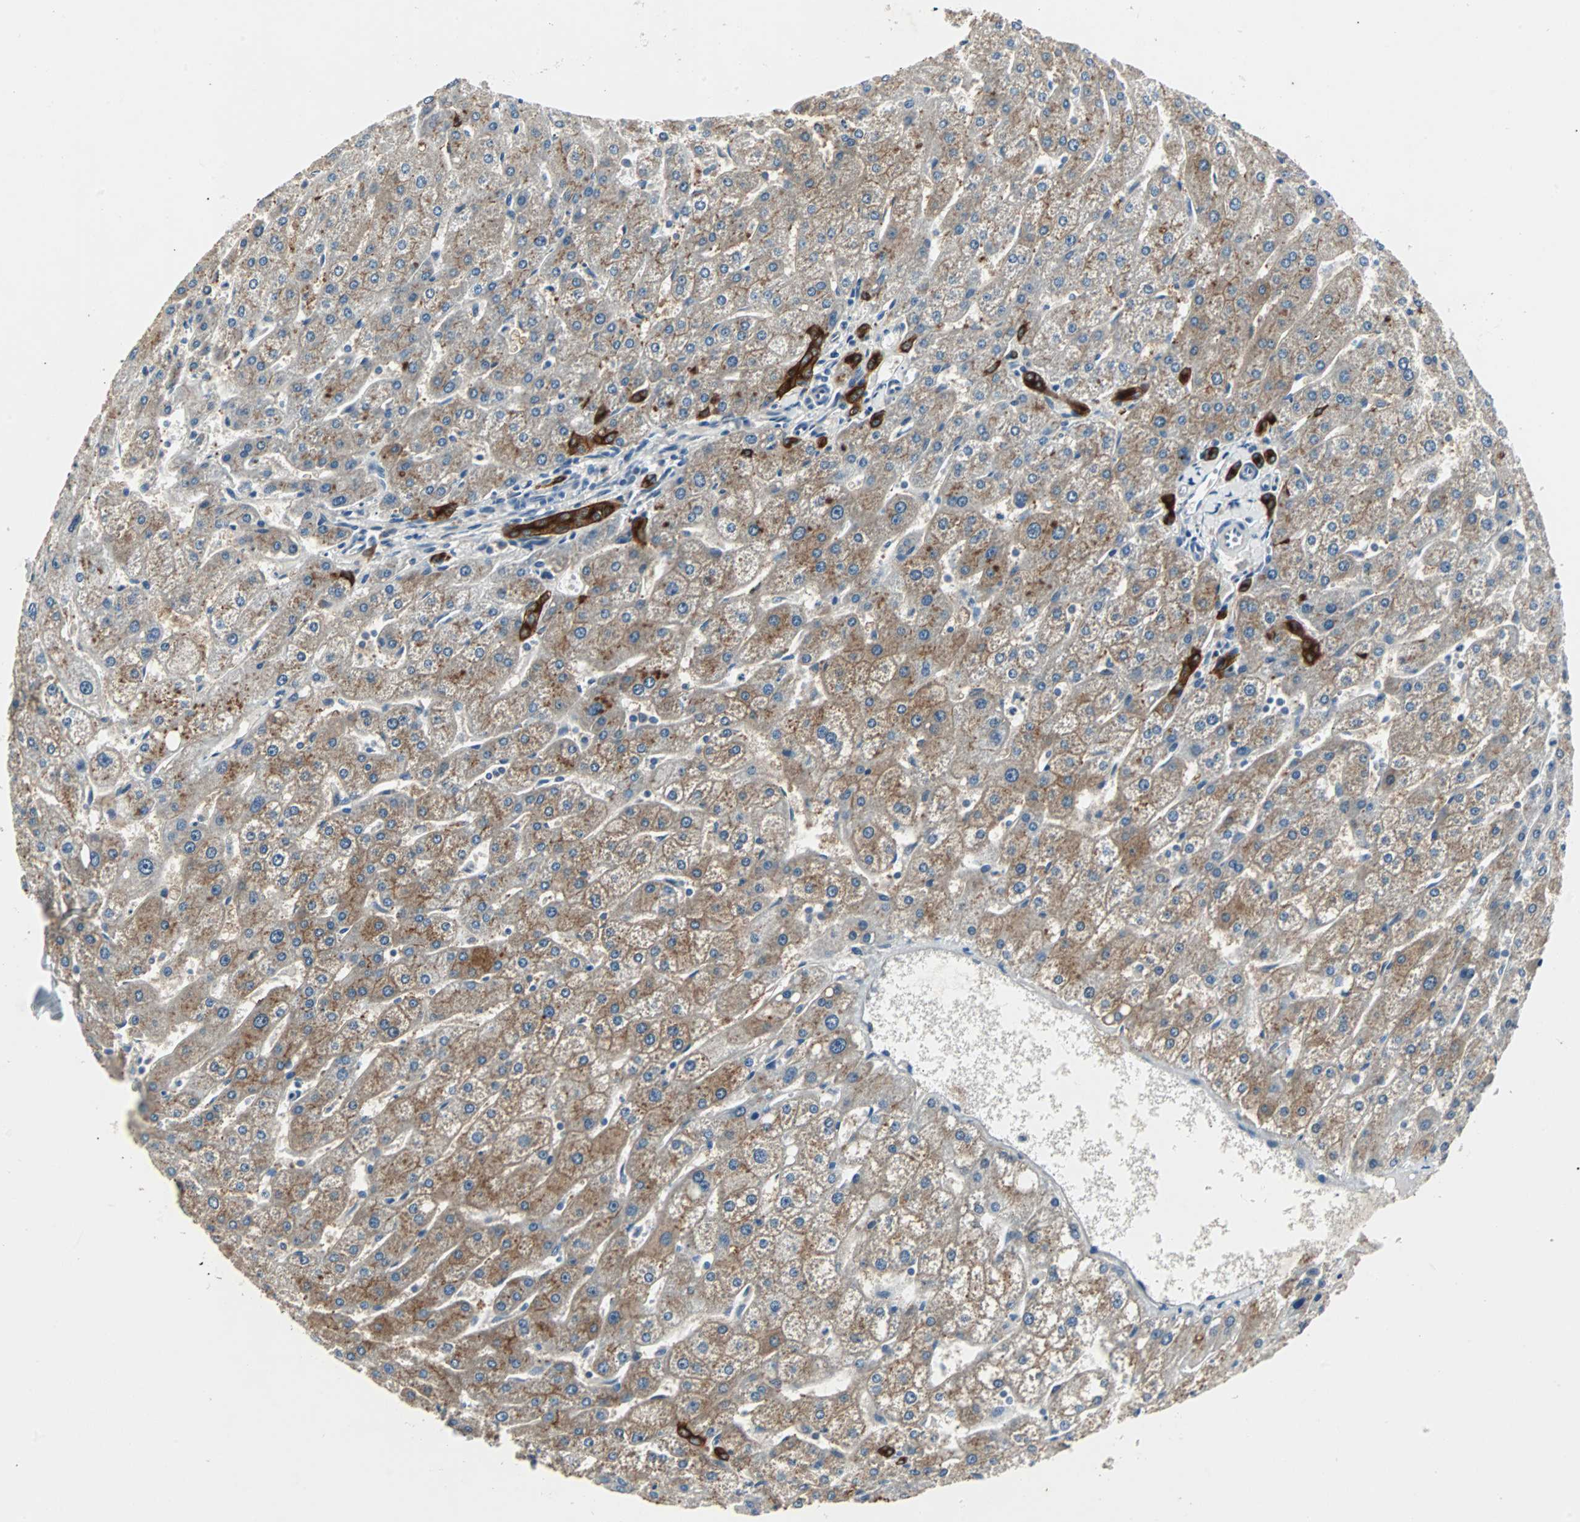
{"staining": {"intensity": "strong", "quantity": ">75%", "location": "cytoplasmic/membranous"}, "tissue": "liver", "cell_type": "Cholangiocytes", "image_type": "normal", "snomed": [{"axis": "morphology", "description": "Normal tissue, NOS"}, {"axis": "topography", "description": "Liver"}], "caption": "An IHC histopathology image of unremarkable tissue is shown. Protein staining in brown shows strong cytoplasmic/membranous positivity in liver within cholangiocytes. (DAB (3,3'-diaminobenzidine) IHC, brown staining for protein, blue staining for nuclei).", "gene": "CMC2", "patient": {"sex": "male", "age": 67}}